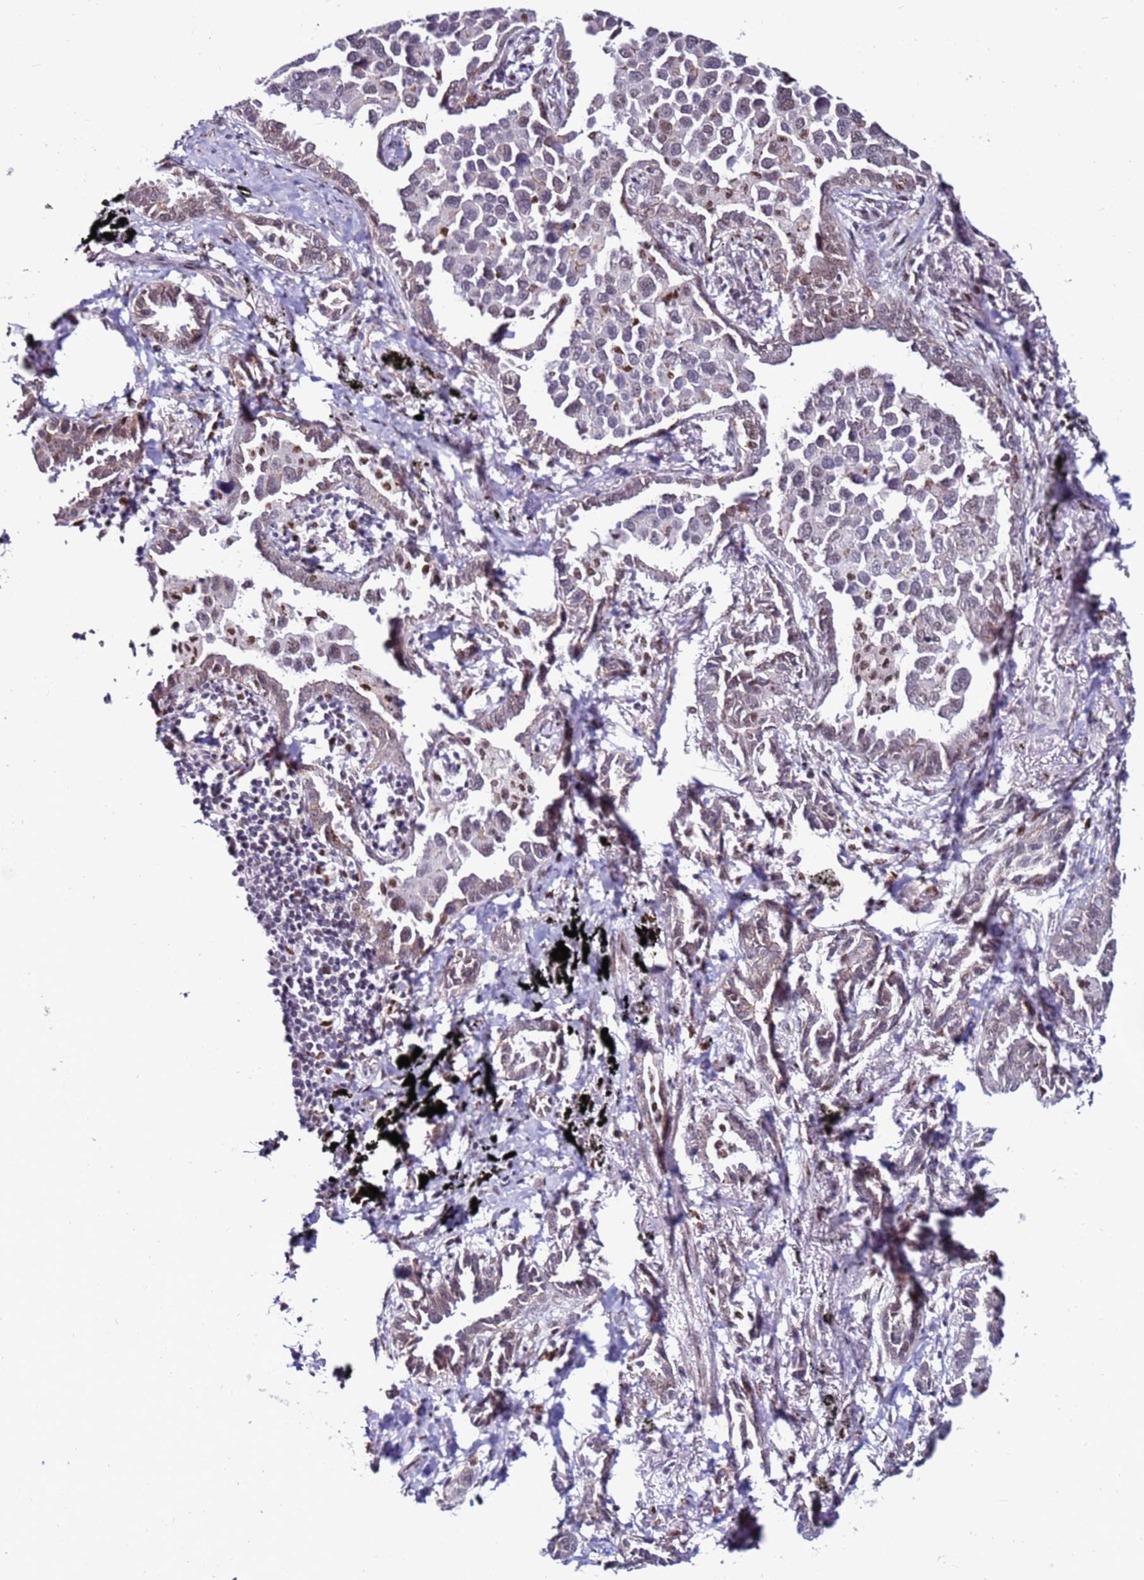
{"staining": {"intensity": "weak", "quantity": "<25%", "location": "cytoplasmic/membranous,nuclear"}, "tissue": "lung cancer", "cell_type": "Tumor cells", "image_type": "cancer", "snomed": [{"axis": "morphology", "description": "Adenocarcinoma, NOS"}, {"axis": "topography", "description": "Lung"}], "caption": "Immunohistochemical staining of lung cancer (adenocarcinoma) shows no significant expression in tumor cells.", "gene": "KPNA4", "patient": {"sex": "male", "age": 67}}